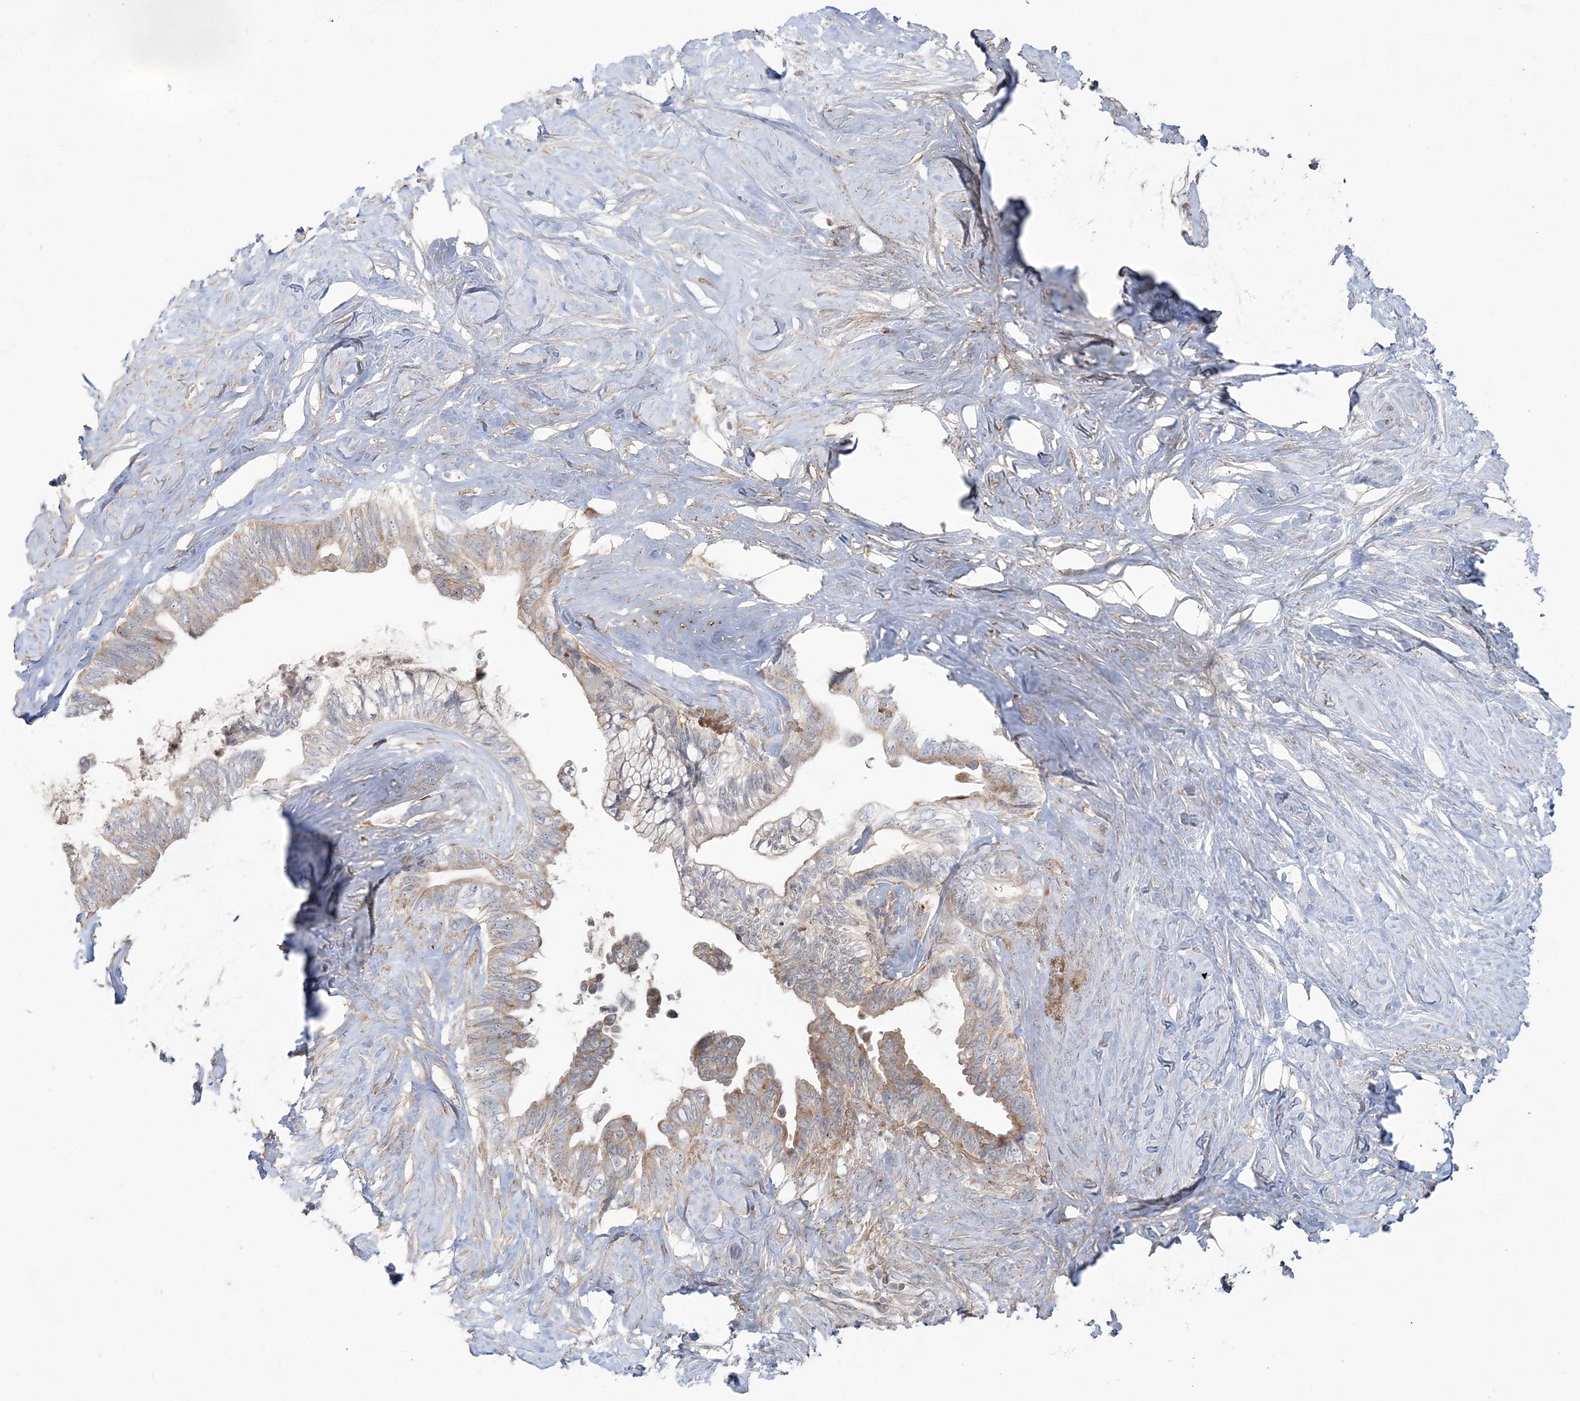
{"staining": {"intensity": "weak", "quantity": "25%-75%", "location": "cytoplasmic/membranous"}, "tissue": "pancreatic cancer", "cell_type": "Tumor cells", "image_type": "cancer", "snomed": [{"axis": "morphology", "description": "Adenocarcinoma, NOS"}, {"axis": "topography", "description": "Pancreas"}], "caption": "The immunohistochemical stain highlights weak cytoplasmic/membranous staining in tumor cells of pancreatic cancer tissue.", "gene": "SCLT1", "patient": {"sex": "female", "age": 72}}